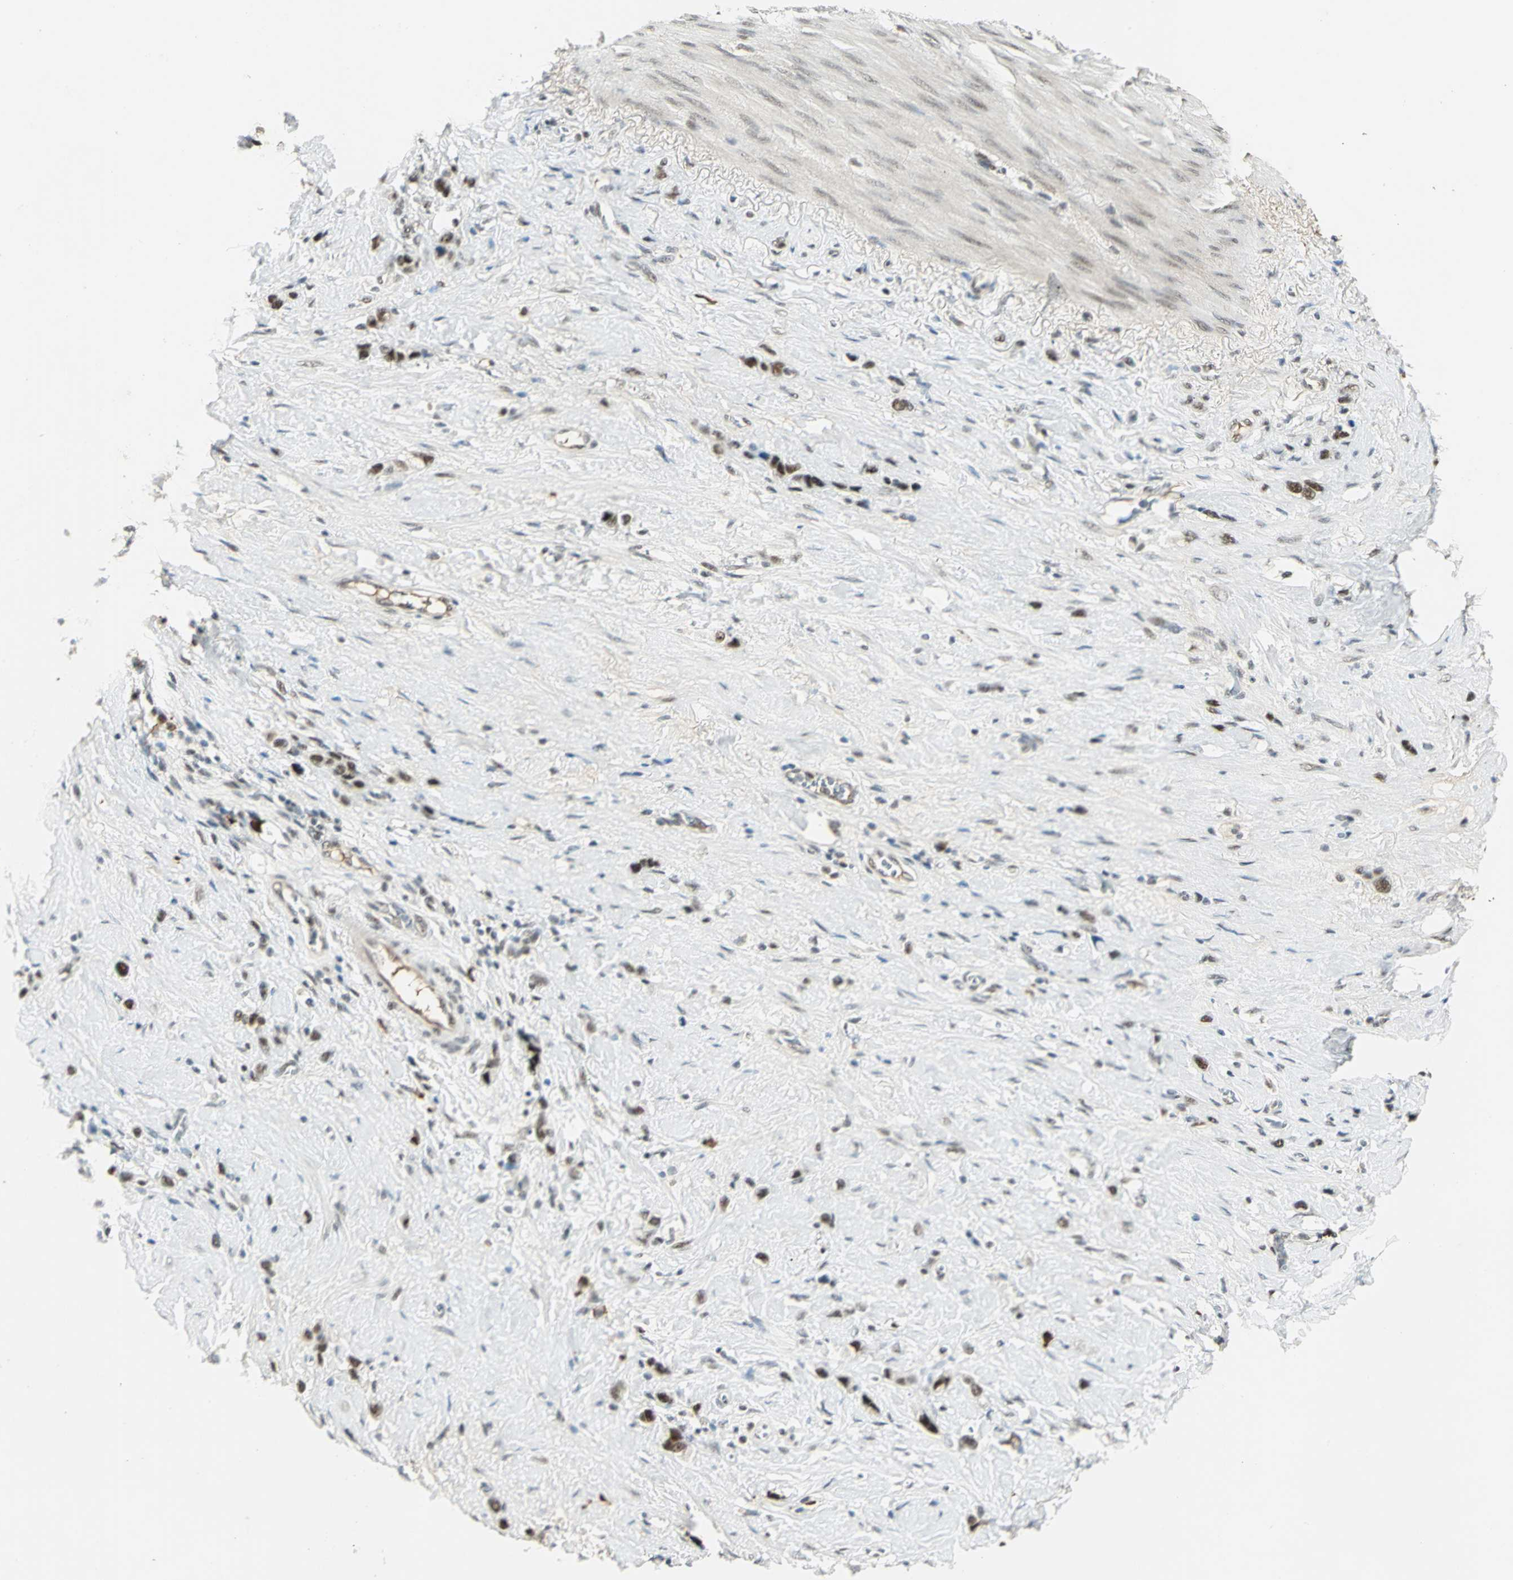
{"staining": {"intensity": "strong", "quantity": ">75%", "location": "nuclear"}, "tissue": "stomach cancer", "cell_type": "Tumor cells", "image_type": "cancer", "snomed": [{"axis": "morphology", "description": "Normal tissue, NOS"}, {"axis": "morphology", "description": "Adenocarcinoma, NOS"}, {"axis": "morphology", "description": "Adenocarcinoma, High grade"}, {"axis": "topography", "description": "Stomach, upper"}, {"axis": "topography", "description": "Stomach"}], "caption": "A brown stain shows strong nuclear expression of a protein in stomach adenocarcinoma tumor cells.", "gene": "CCNT1", "patient": {"sex": "female", "age": 65}}